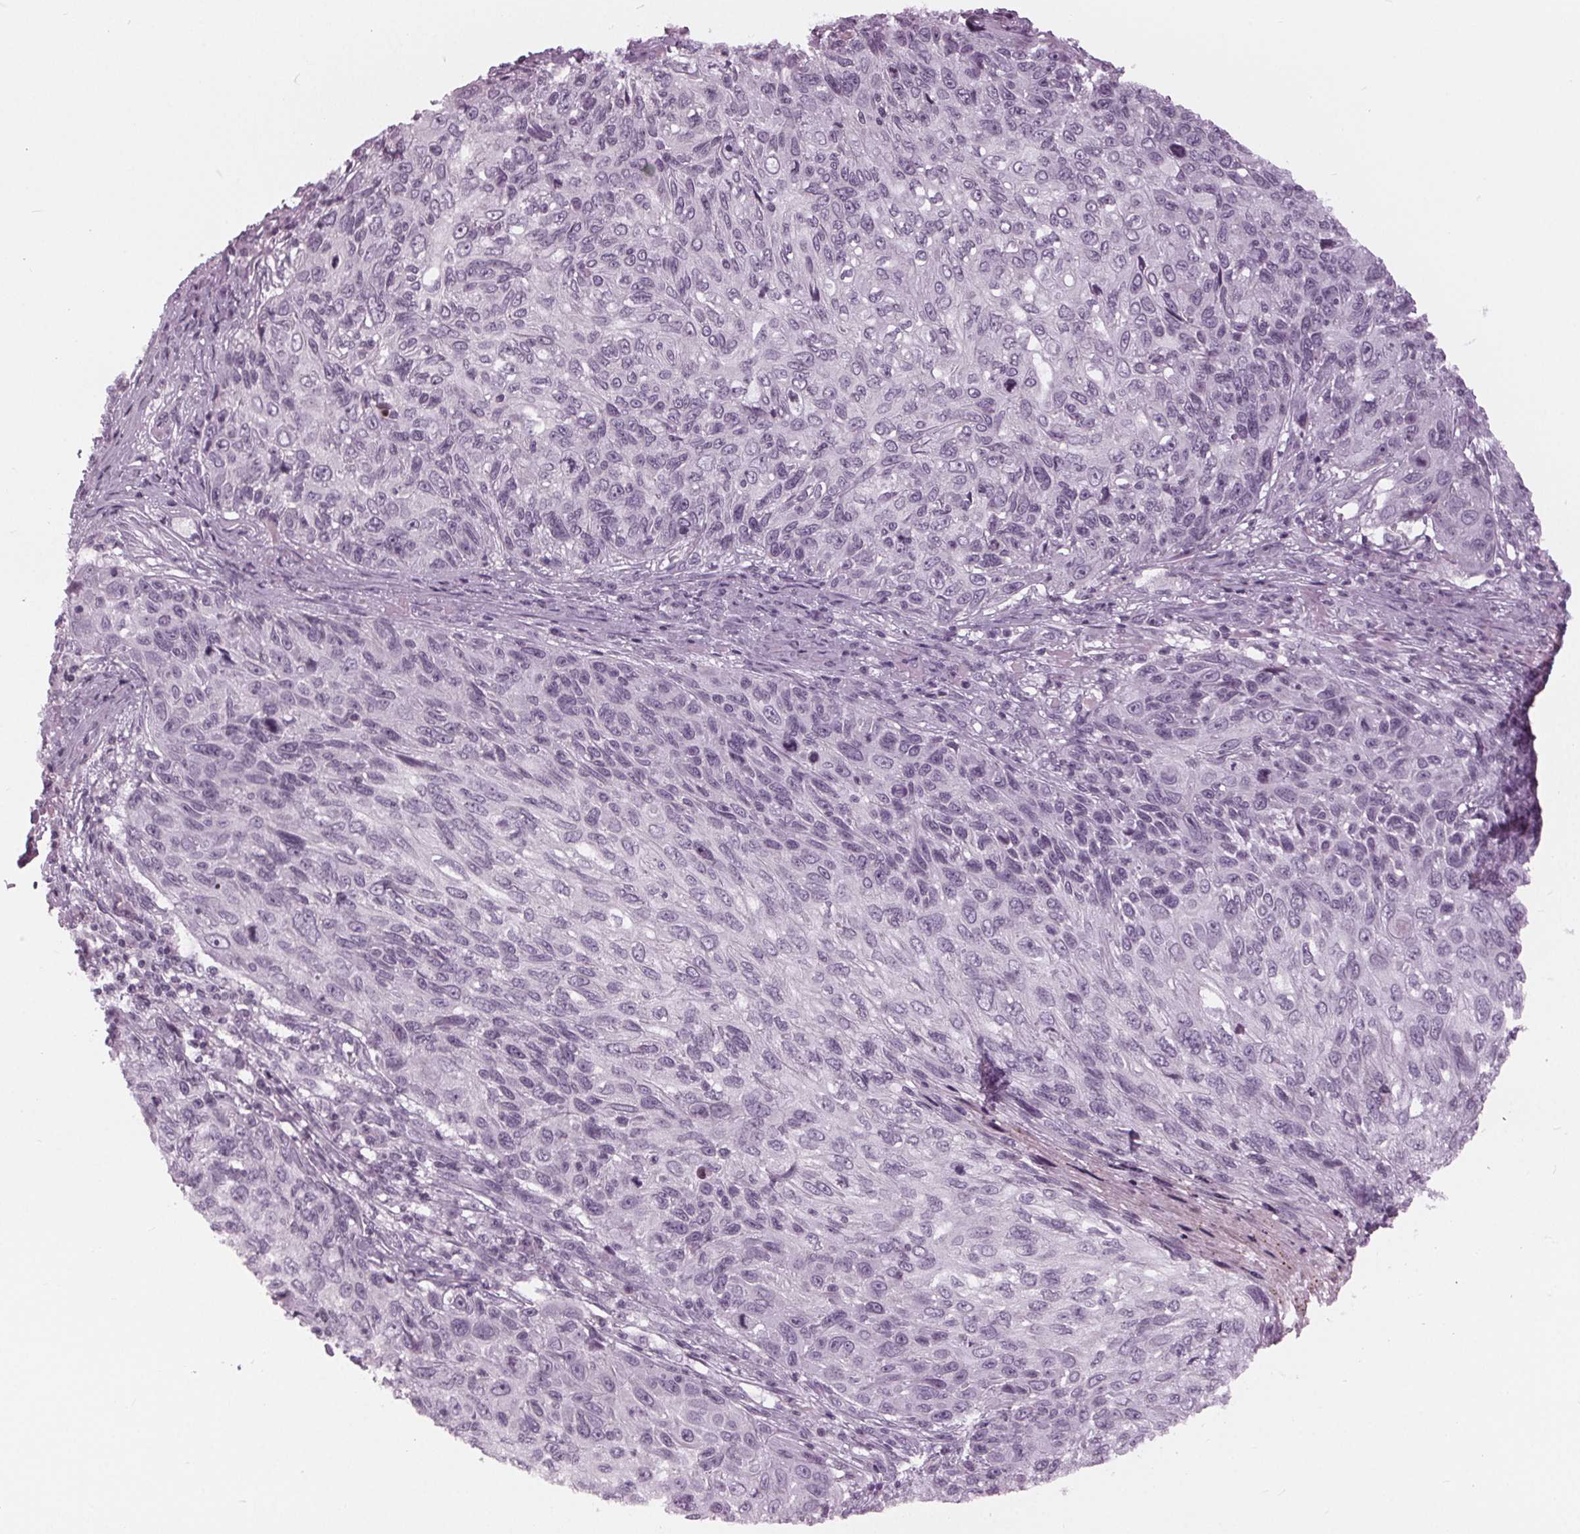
{"staining": {"intensity": "negative", "quantity": "none", "location": "none"}, "tissue": "skin cancer", "cell_type": "Tumor cells", "image_type": "cancer", "snomed": [{"axis": "morphology", "description": "Squamous cell carcinoma, NOS"}, {"axis": "topography", "description": "Skin"}], "caption": "Immunohistochemistry image of skin cancer stained for a protein (brown), which displays no expression in tumor cells.", "gene": "SLC9A4", "patient": {"sex": "male", "age": 92}}